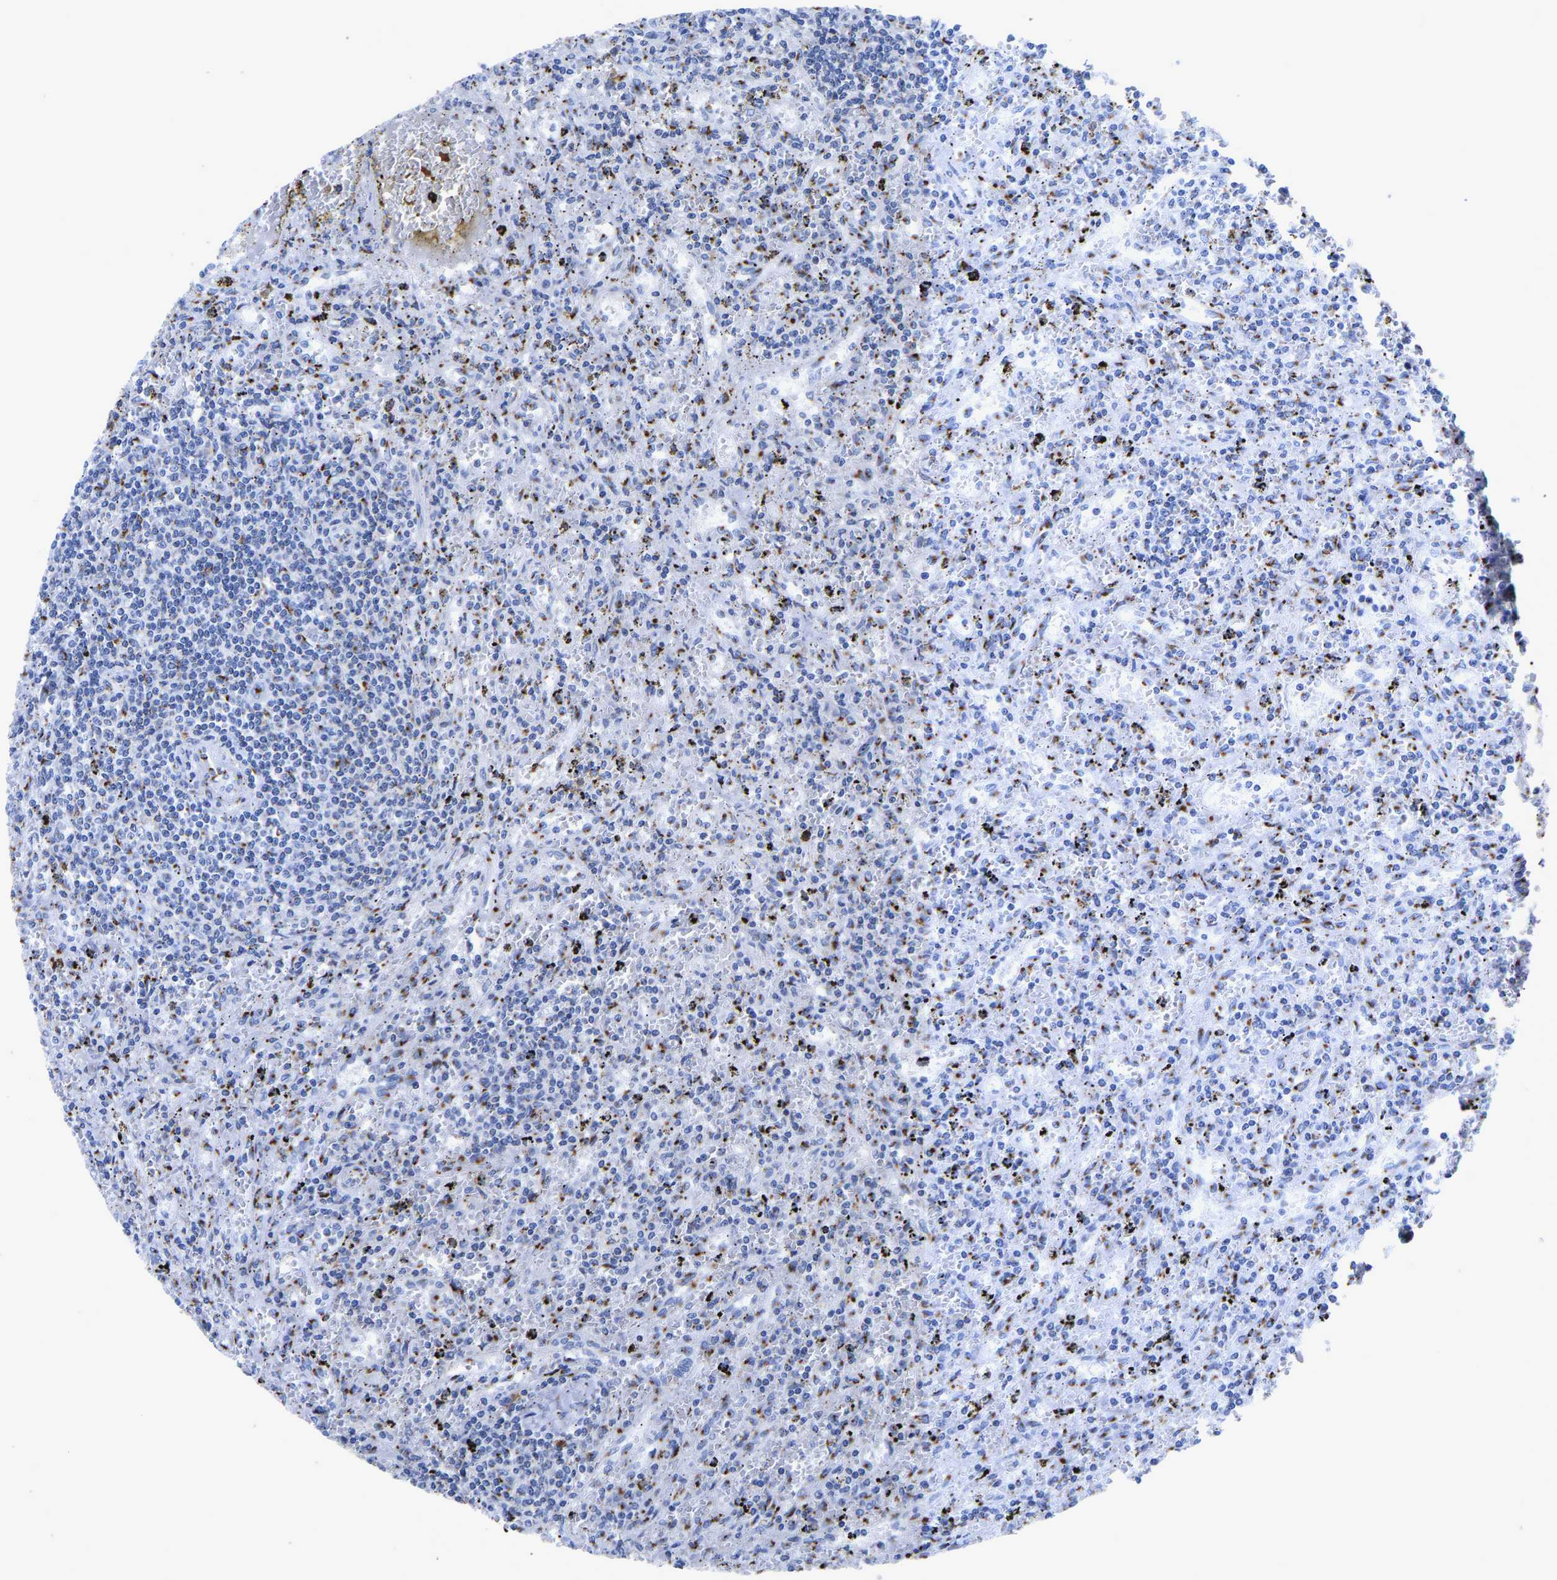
{"staining": {"intensity": "moderate", "quantity": "<25%", "location": "cytoplasmic/membranous"}, "tissue": "lymphoma", "cell_type": "Tumor cells", "image_type": "cancer", "snomed": [{"axis": "morphology", "description": "Malignant lymphoma, non-Hodgkin's type, Low grade"}, {"axis": "topography", "description": "Spleen"}], "caption": "A photomicrograph of human malignant lymphoma, non-Hodgkin's type (low-grade) stained for a protein demonstrates moderate cytoplasmic/membranous brown staining in tumor cells.", "gene": "TMEM87A", "patient": {"sex": "male", "age": 76}}